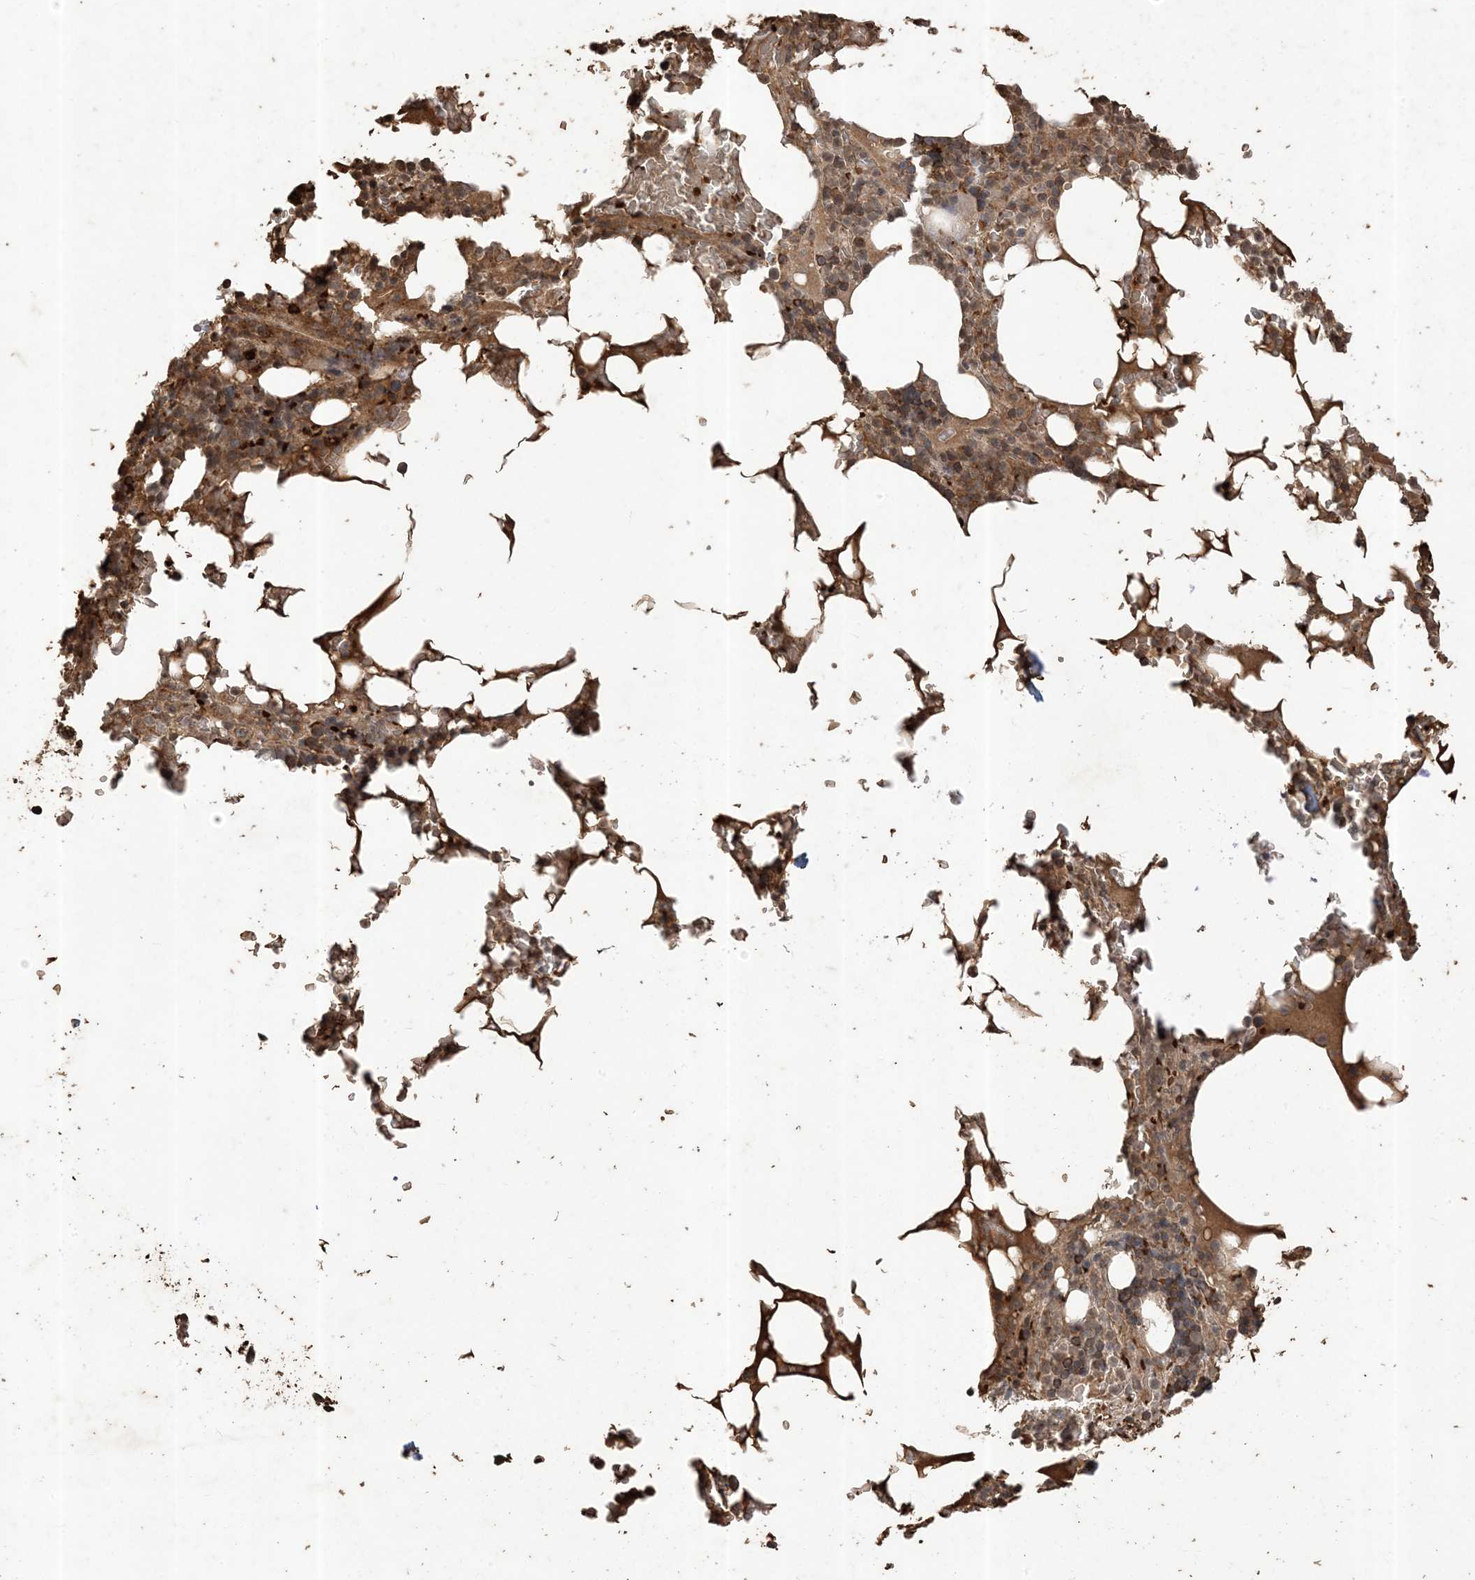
{"staining": {"intensity": "strong", "quantity": "25%-75%", "location": "cytoplasmic/membranous"}, "tissue": "bone marrow", "cell_type": "Hematopoietic cells", "image_type": "normal", "snomed": [{"axis": "morphology", "description": "Normal tissue, NOS"}, {"axis": "topography", "description": "Bone marrow"}], "caption": "Immunohistochemical staining of benign bone marrow reveals 25%-75% levels of strong cytoplasmic/membranous protein expression in approximately 25%-75% of hematopoietic cells.", "gene": "HPS4", "patient": {"sex": "male", "age": 58}}